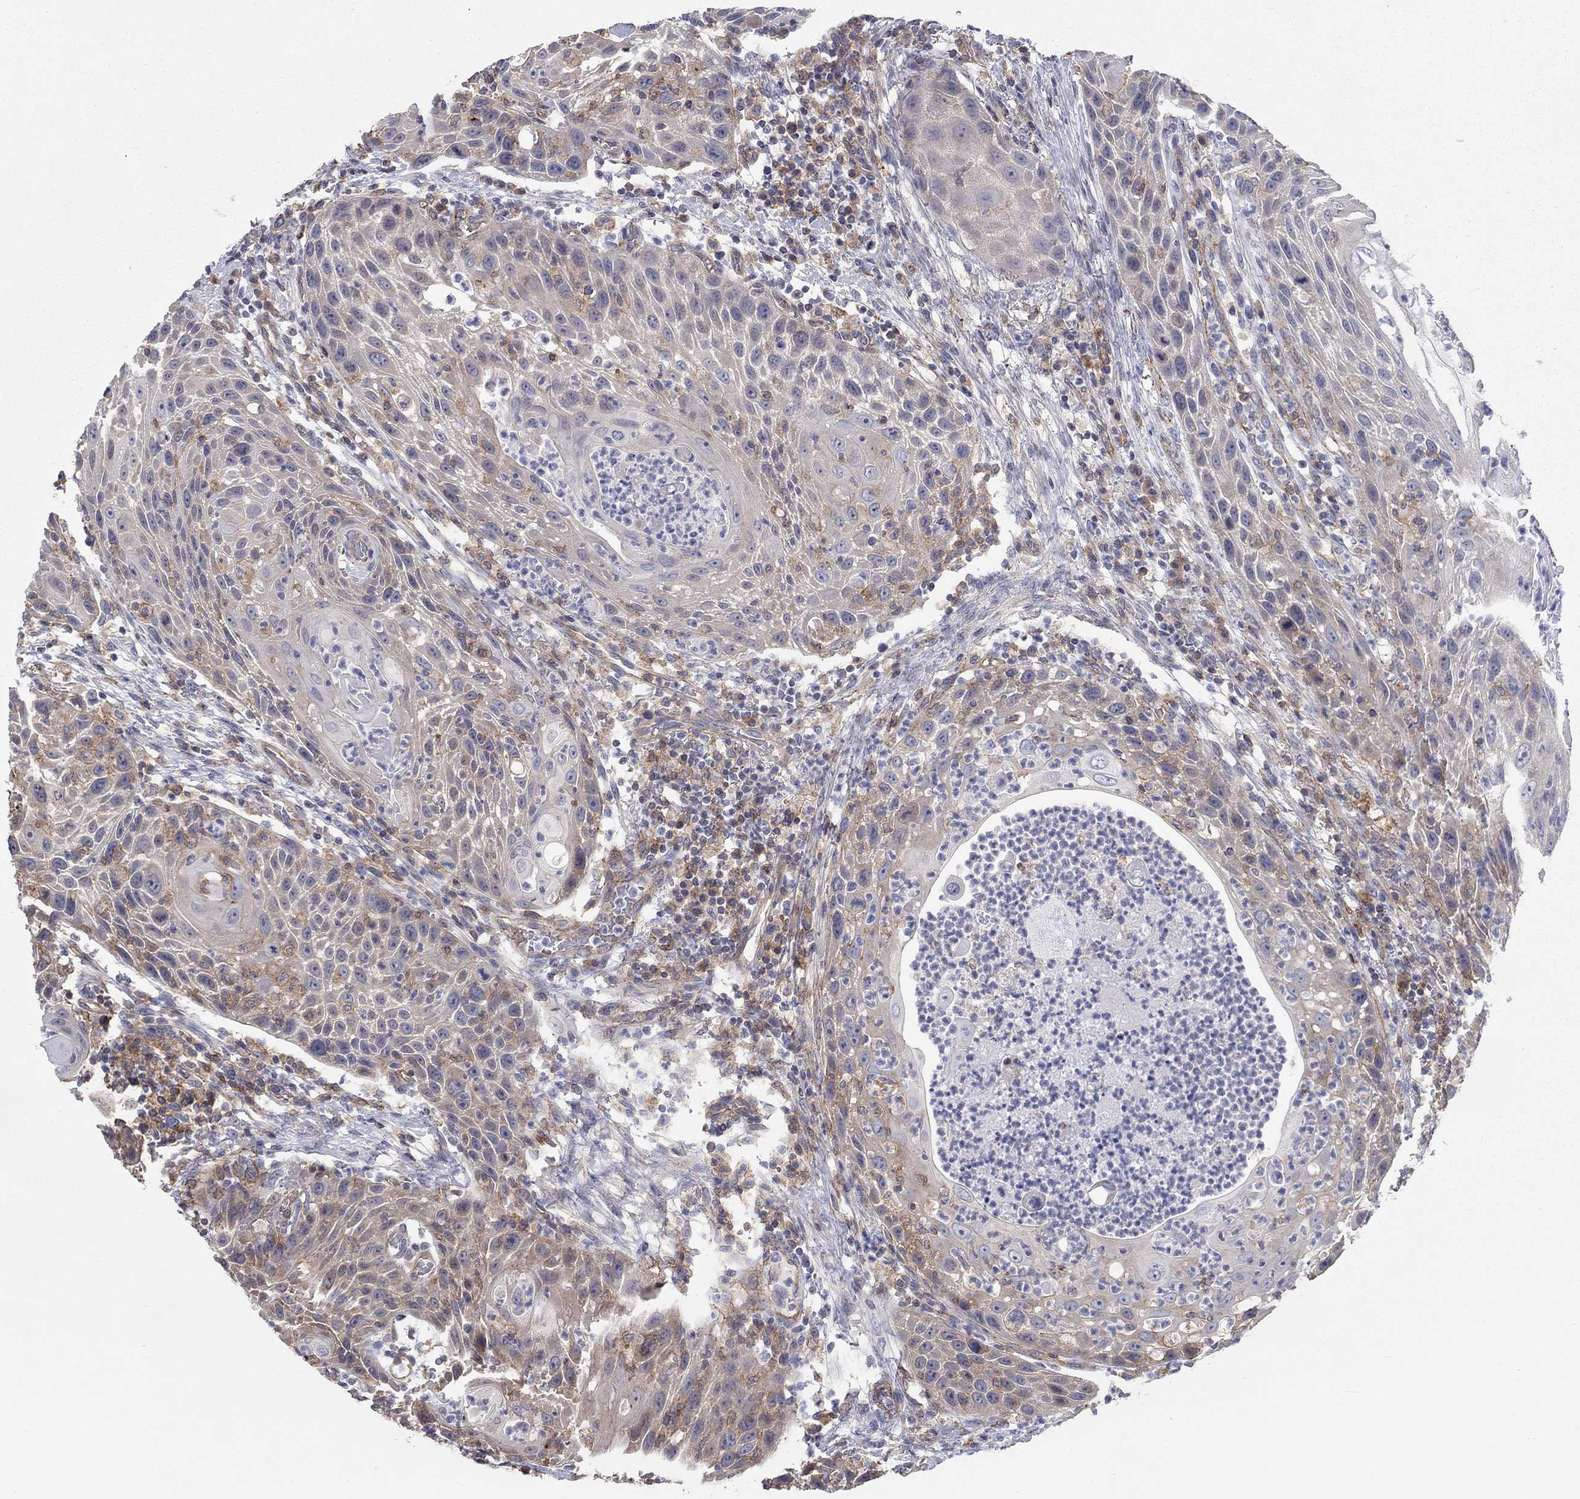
{"staining": {"intensity": "strong", "quantity": "<25%", "location": "cytoplasmic/membranous"}, "tissue": "head and neck cancer", "cell_type": "Tumor cells", "image_type": "cancer", "snomed": [{"axis": "morphology", "description": "Squamous cell carcinoma, NOS"}, {"axis": "topography", "description": "Head-Neck"}], "caption": "Strong cytoplasmic/membranous staining for a protein is present in approximately <25% of tumor cells of head and neck cancer (squamous cell carcinoma) using IHC.", "gene": "PCDHGA10", "patient": {"sex": "male", "age": 69}}